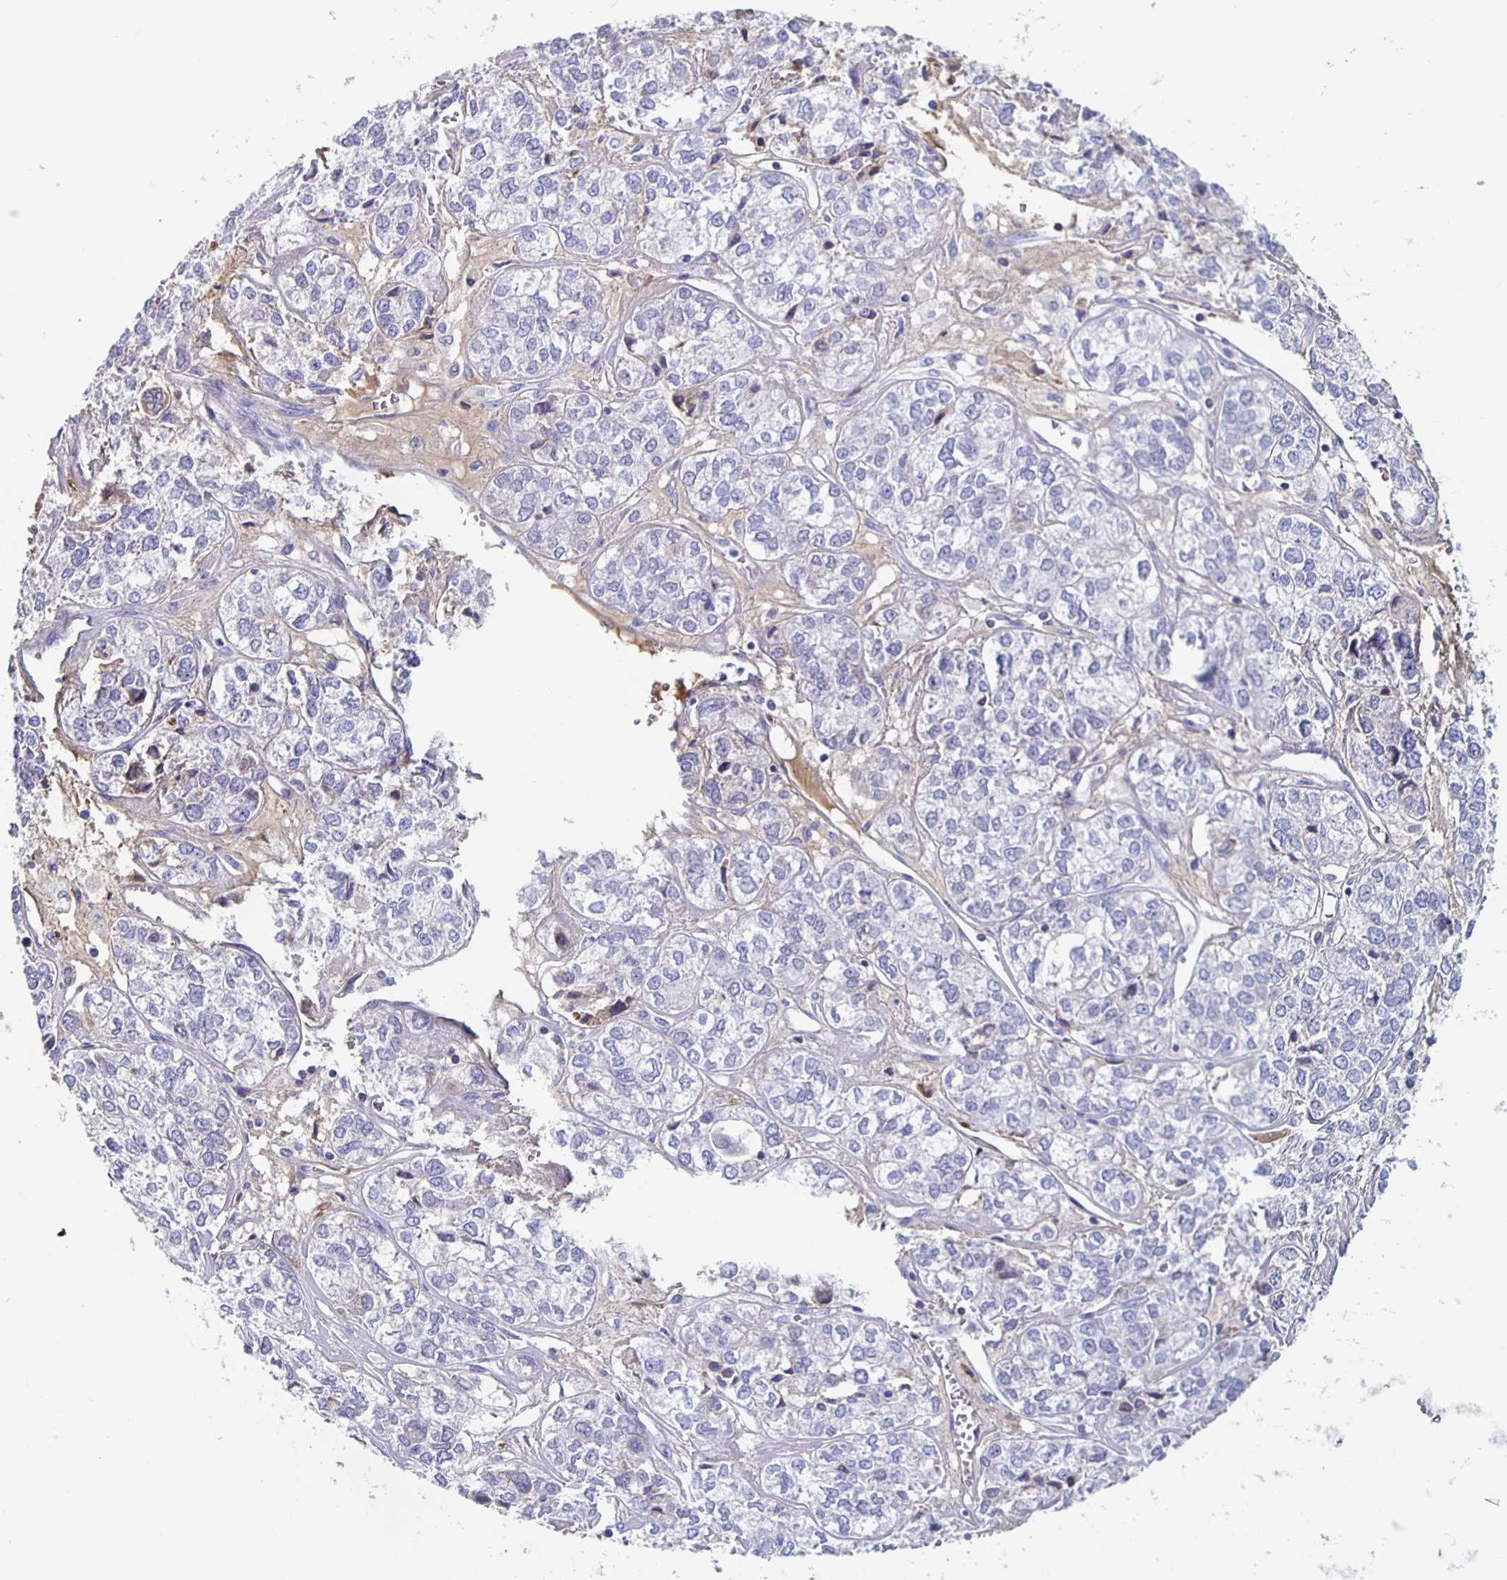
{"staining": {"intensity": "negative", "quantity": "none", "location": "none"}, "tissue": "ovarian cancer", "cell_type": "Tumor cells", "image_type": "cancer", "snomed": [{"axis": "morphology", "description": "Carcinoma, endometroid"}, {"axis": "topography", "description": "Ovary"}], "caption": "IHC photomicrograph of human endometroid carcinoma (ovarian) stained for a protein (brown), which demonstrates no staining in tumor cells.", "gene": "FGA", "patient": {"sex": "female", "age": 64}}